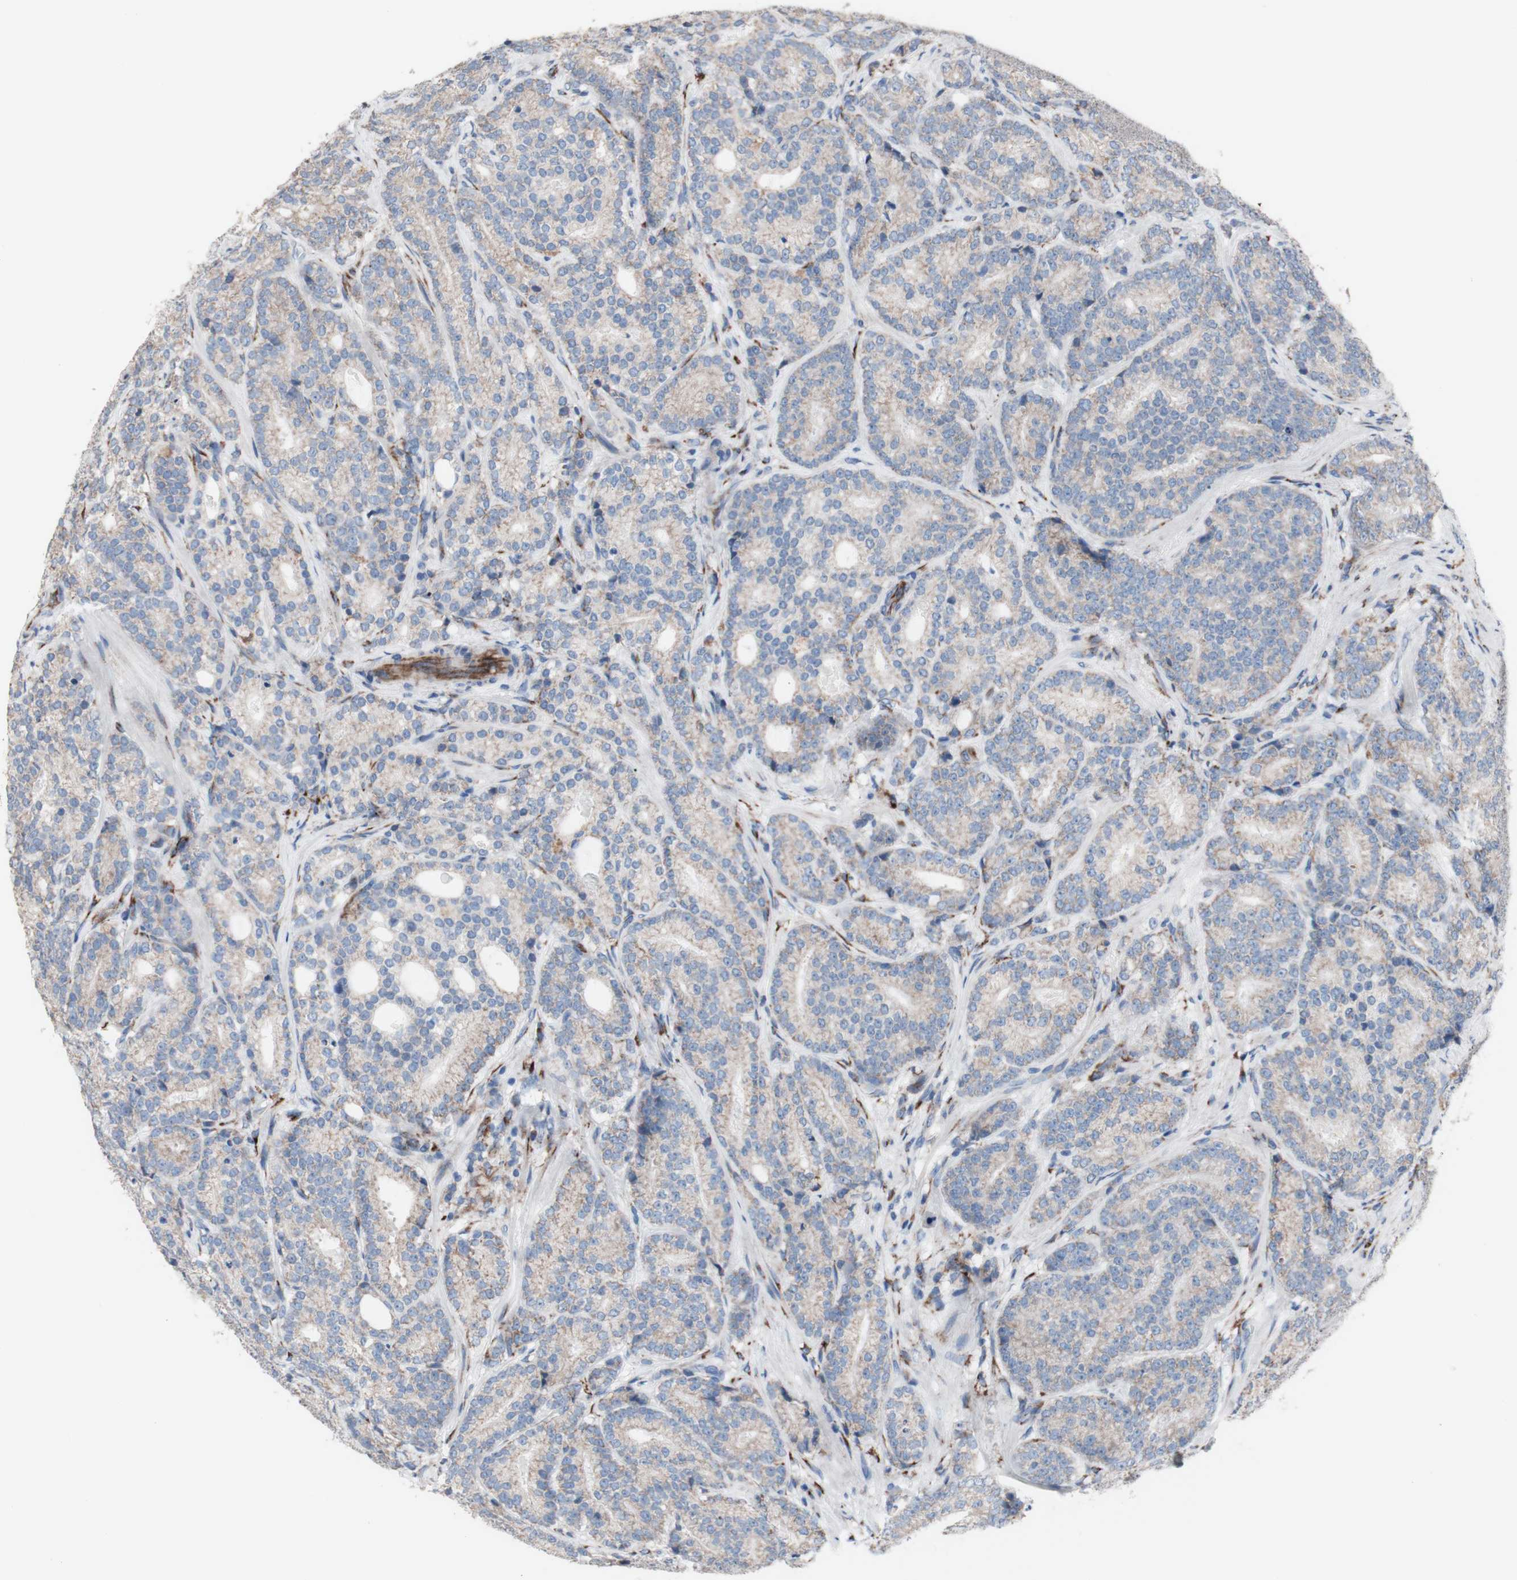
{"staining": {"intensity": "weak", "quantity": ">75%", "location": "cytoplasmic/membranous"}, "tissue": "prostate cancer", "cell_type": "Tumor cells", "image_type": "cancer", "snomed": [{"axis": "morphology", "description": "Adenocarcinoma, High grade"}, {"axis": "topography", "description": "Prostate"}], "caption": "High-grade adenocarcinoma (prostate) stained with a brown dye exhibits weak cytoplasmic/membranous positive expression in about >75% of tumor cells.", "gene": "AGPAT5", "patient": {"sex": "male", "age": 61}}